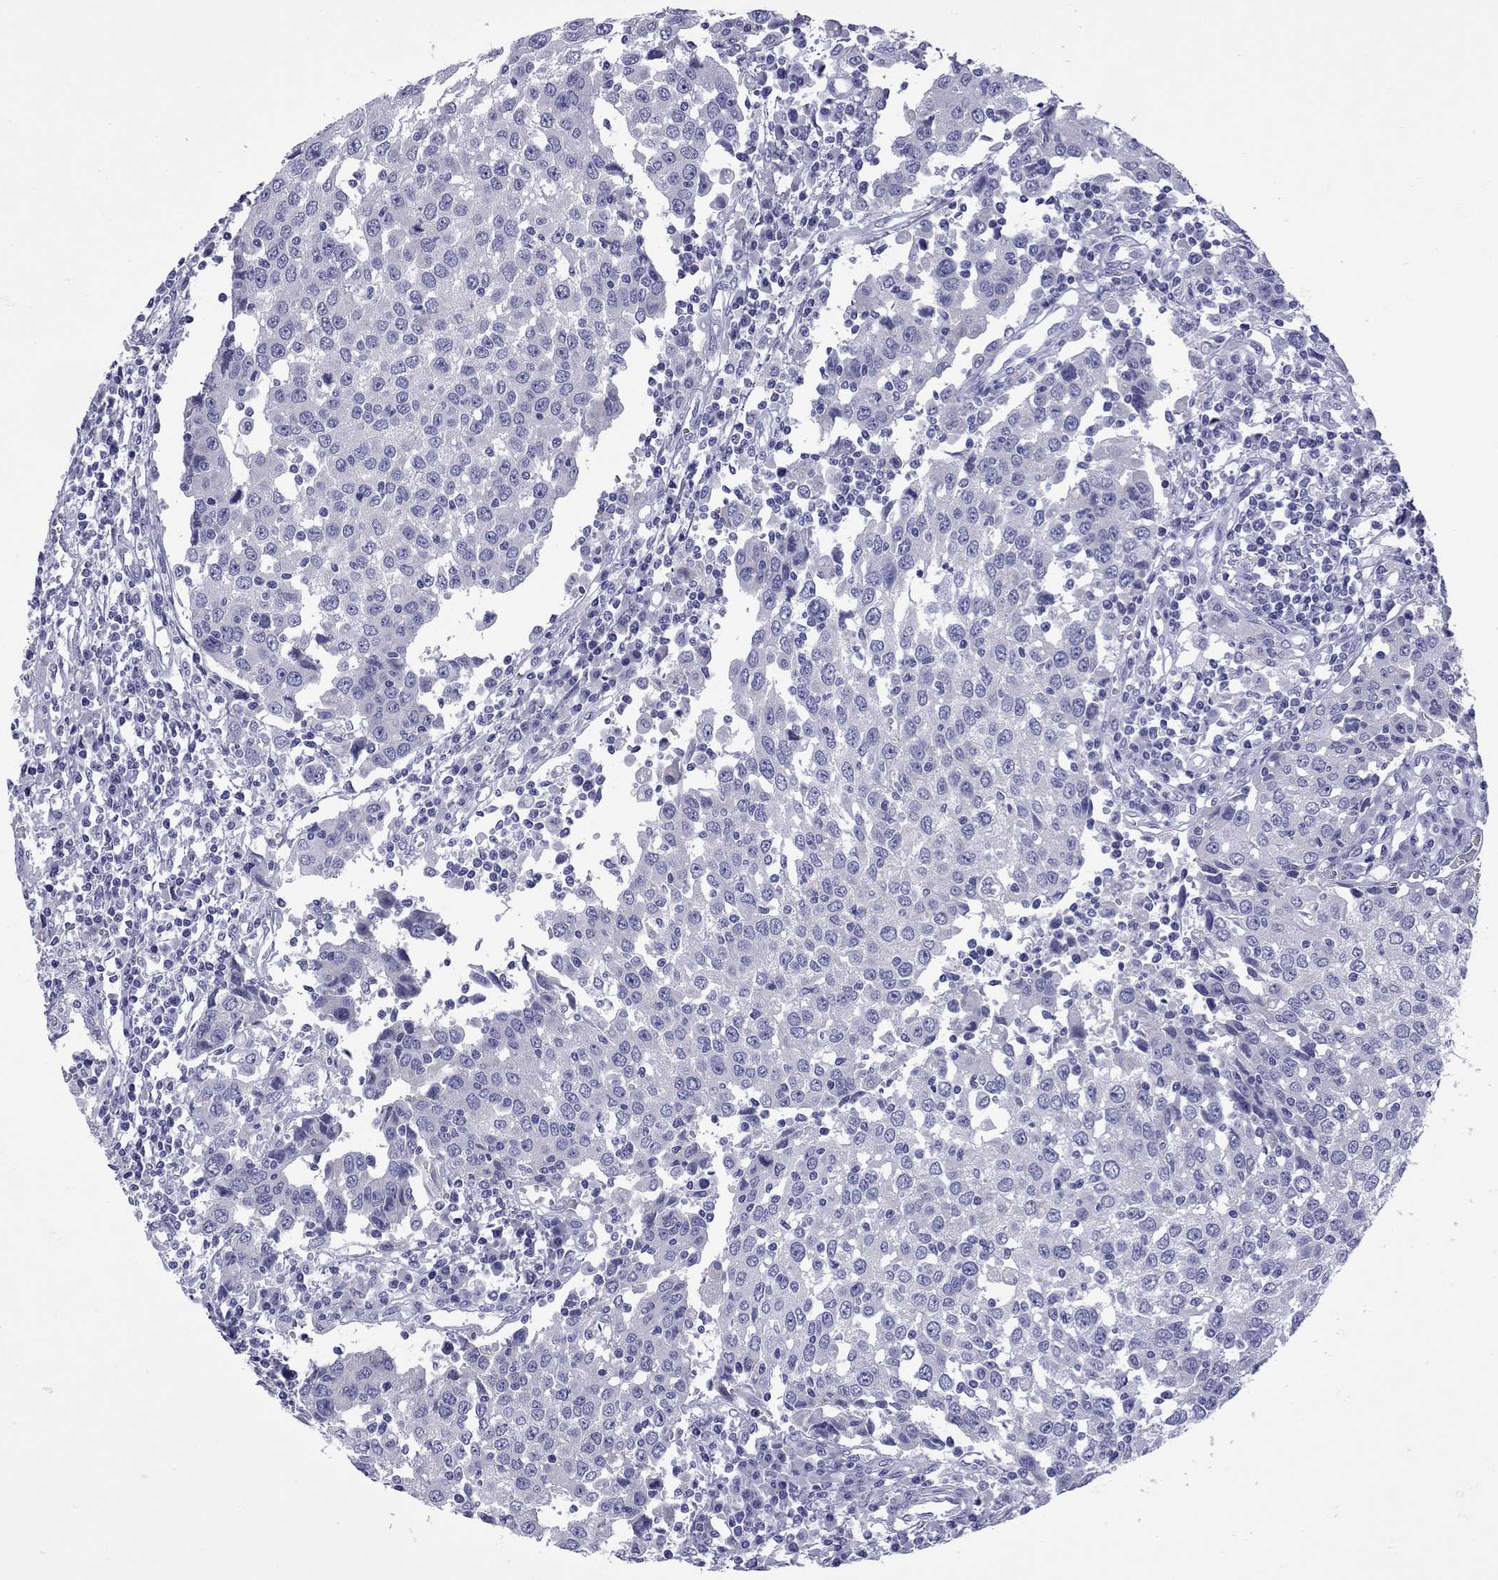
{"staining": {"intensity": "negative", "quantity": "none", "location": "none"}, "tissue": "urothelial cancer", "cell_type": "Tumor cells", "image_type": "cancer", "snomed": [{"axis": "morphology", "description": "Urothelial carcinoma, High grade"}, {"axis": "topography", "description": "Urinary bladder"}], "caption": "A histopathology image of high-grade urothelial carcinoma stained for a protein demonstrates no brown staining in tumor cells. Brightfield microscopy of immunohistochemistry stained with DAB (brown) and hematoxylin (blue), captured at high magnification.", "gene": "EPPIN", "patient": {"sex": "female", "age": 85}}